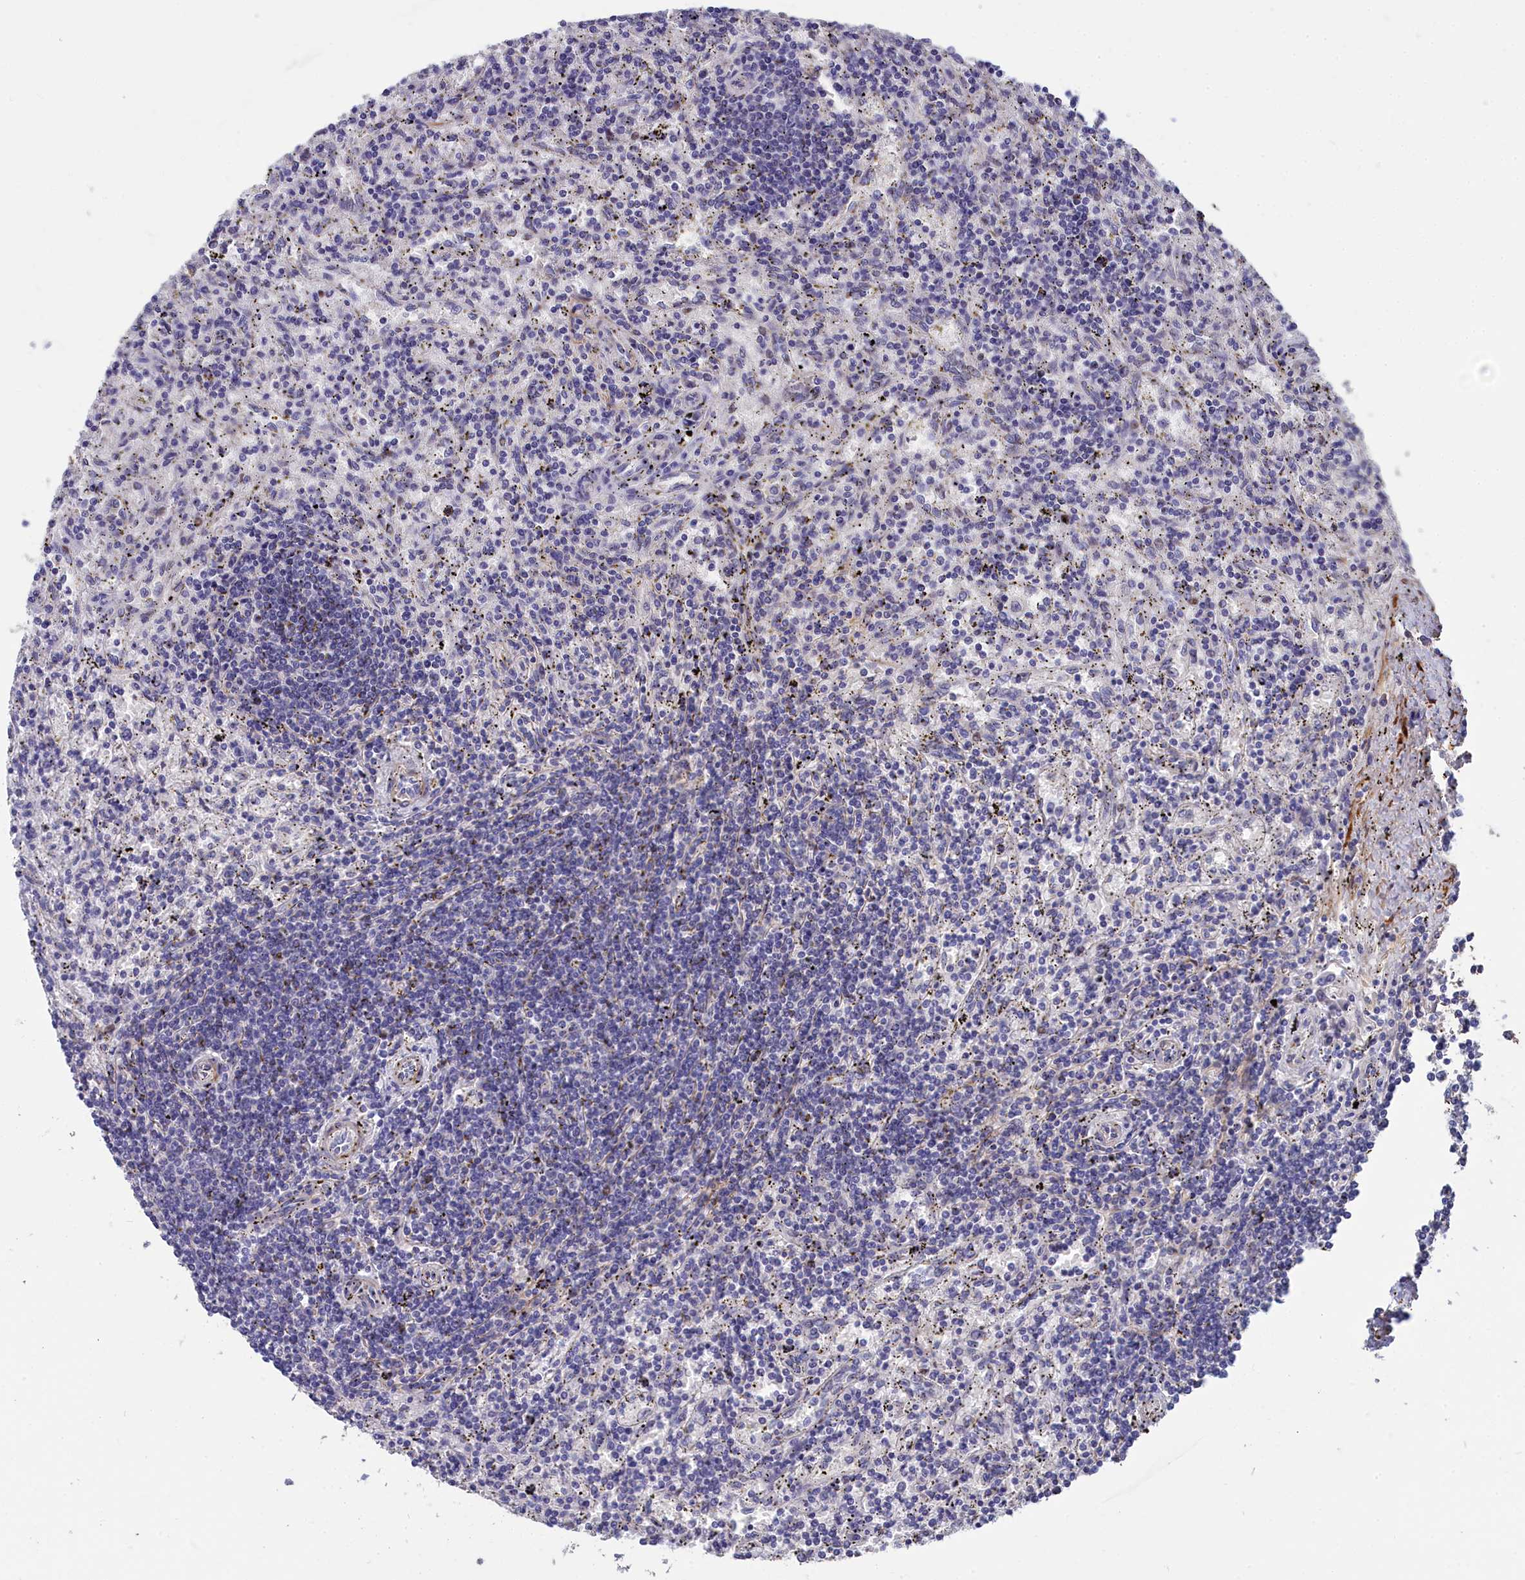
{"staining": {"intensity": "negative", "quantity": "none", "location": "none"}, "tissue": "lymphoma", "cell_type": "Tumor cells", "image_type": "cancer", "snomed": [{"axis": "morphology", "description": "Malignant lymphoma, non-Hodgkin's type, Low grade"}, {"axis": "topography", "description": "Spleen"}], "caption": "The photomicrograph demonstrates no staining of tumor cells in malignant lymphoma, non-Hodgkin's type (low-grade).", "gene": "TUBGCP4", "patient": {"sex": "male", "age": 76}}